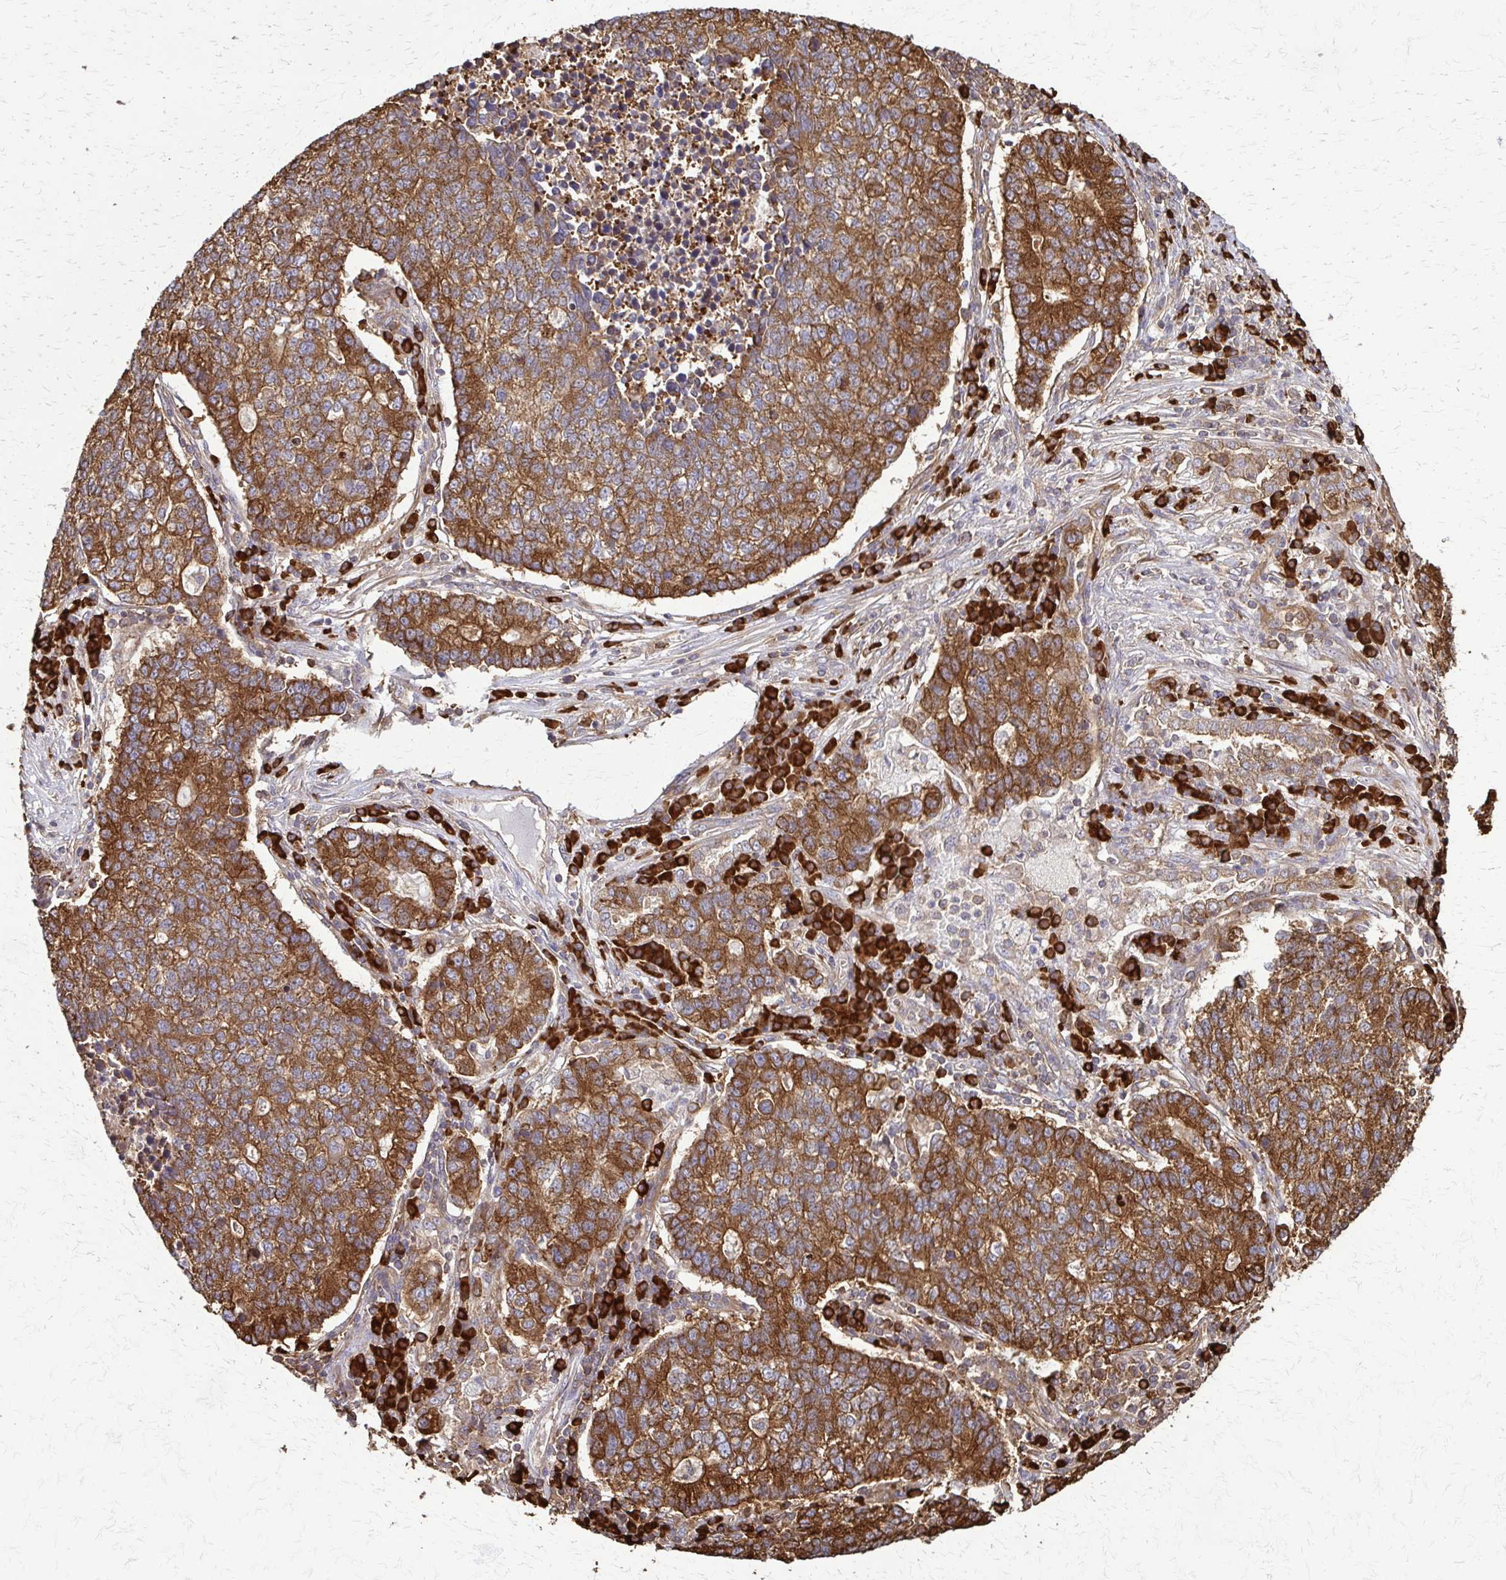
{"staining": {"intensity": "moderate", "quantity": ">75%", "location": "cytoplasmic/membranous"}, "tissue": "lung cancer", "cell_type": "Tumor cells", "image_type": "cancer", "snomed": [{"axis": "morphology", "description": "Adenocarcinoma, NOS"}, {"axis": "topography", "description": "Lung"}], "caption": "This is a photomicrograph of IHC staining of lung cancer (adenocarcinoma), which shows moderate expression in the cytoplasmic/membranous of tumor cells.", "gene": "EEF2", "patient": {"sex": "male", "age": 57}}